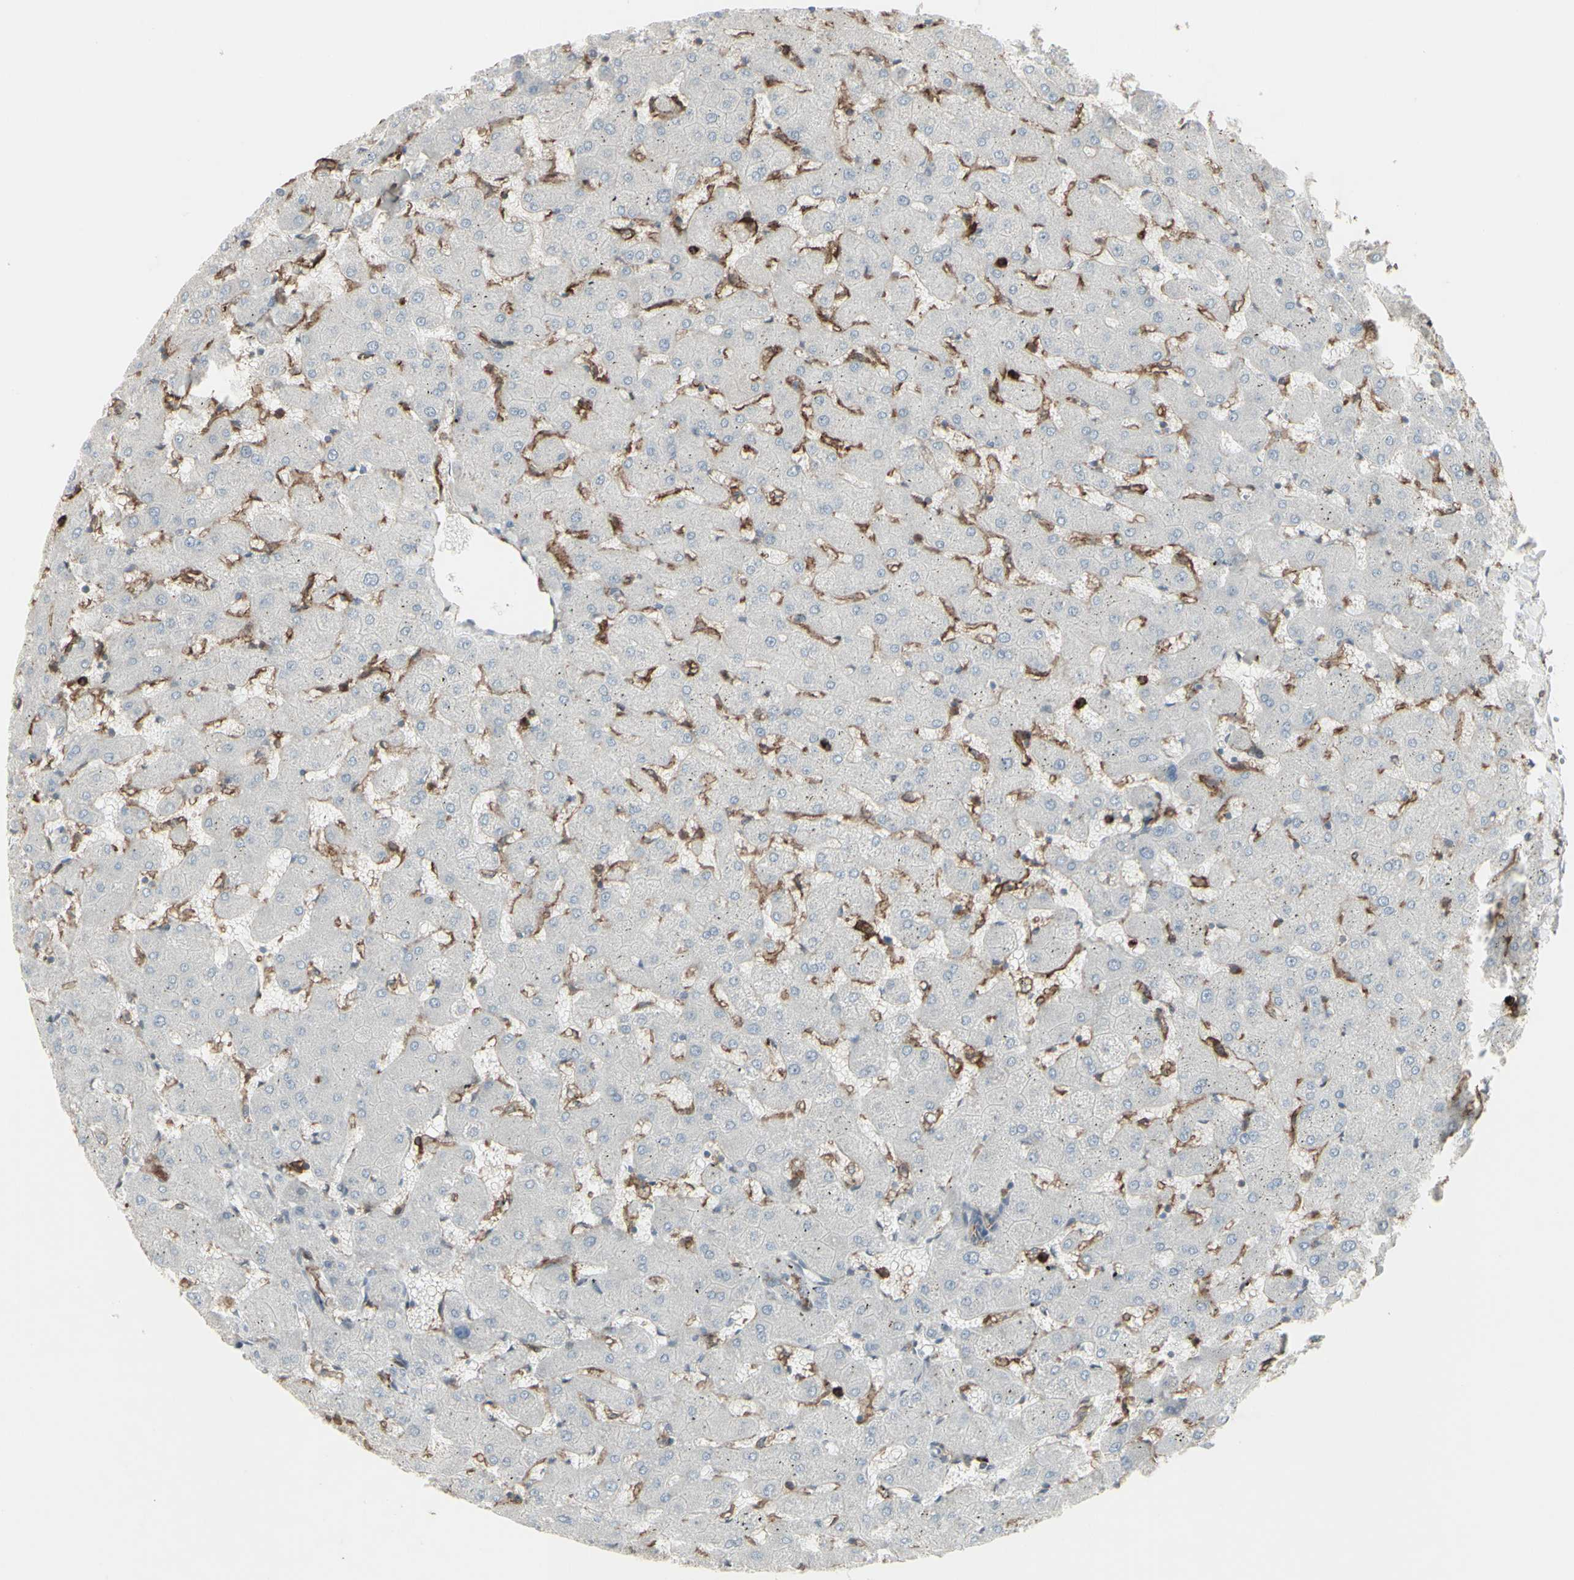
{"staining": {"intensity": "negative", "quantity": "none", "location": "none"}, "tissue": "liver", "cell_type": "Cholangiocytes", "image_type": "normal", "snomed": [{"axis": "morphology", "description": "Normal tissue, NOS"}, {"axis": "topography", "description": "Liver"}], "caption": "This is a histopathology image of immunohistochemistry staining of unremarkable liver, which shows no staining in cholangiocytes. The staining is performed using DAB brown chromogen with nuclei counter-stained in using hematoxylin.", "gene": "CD33", "patient": {"sex": "female", "age": 63}}